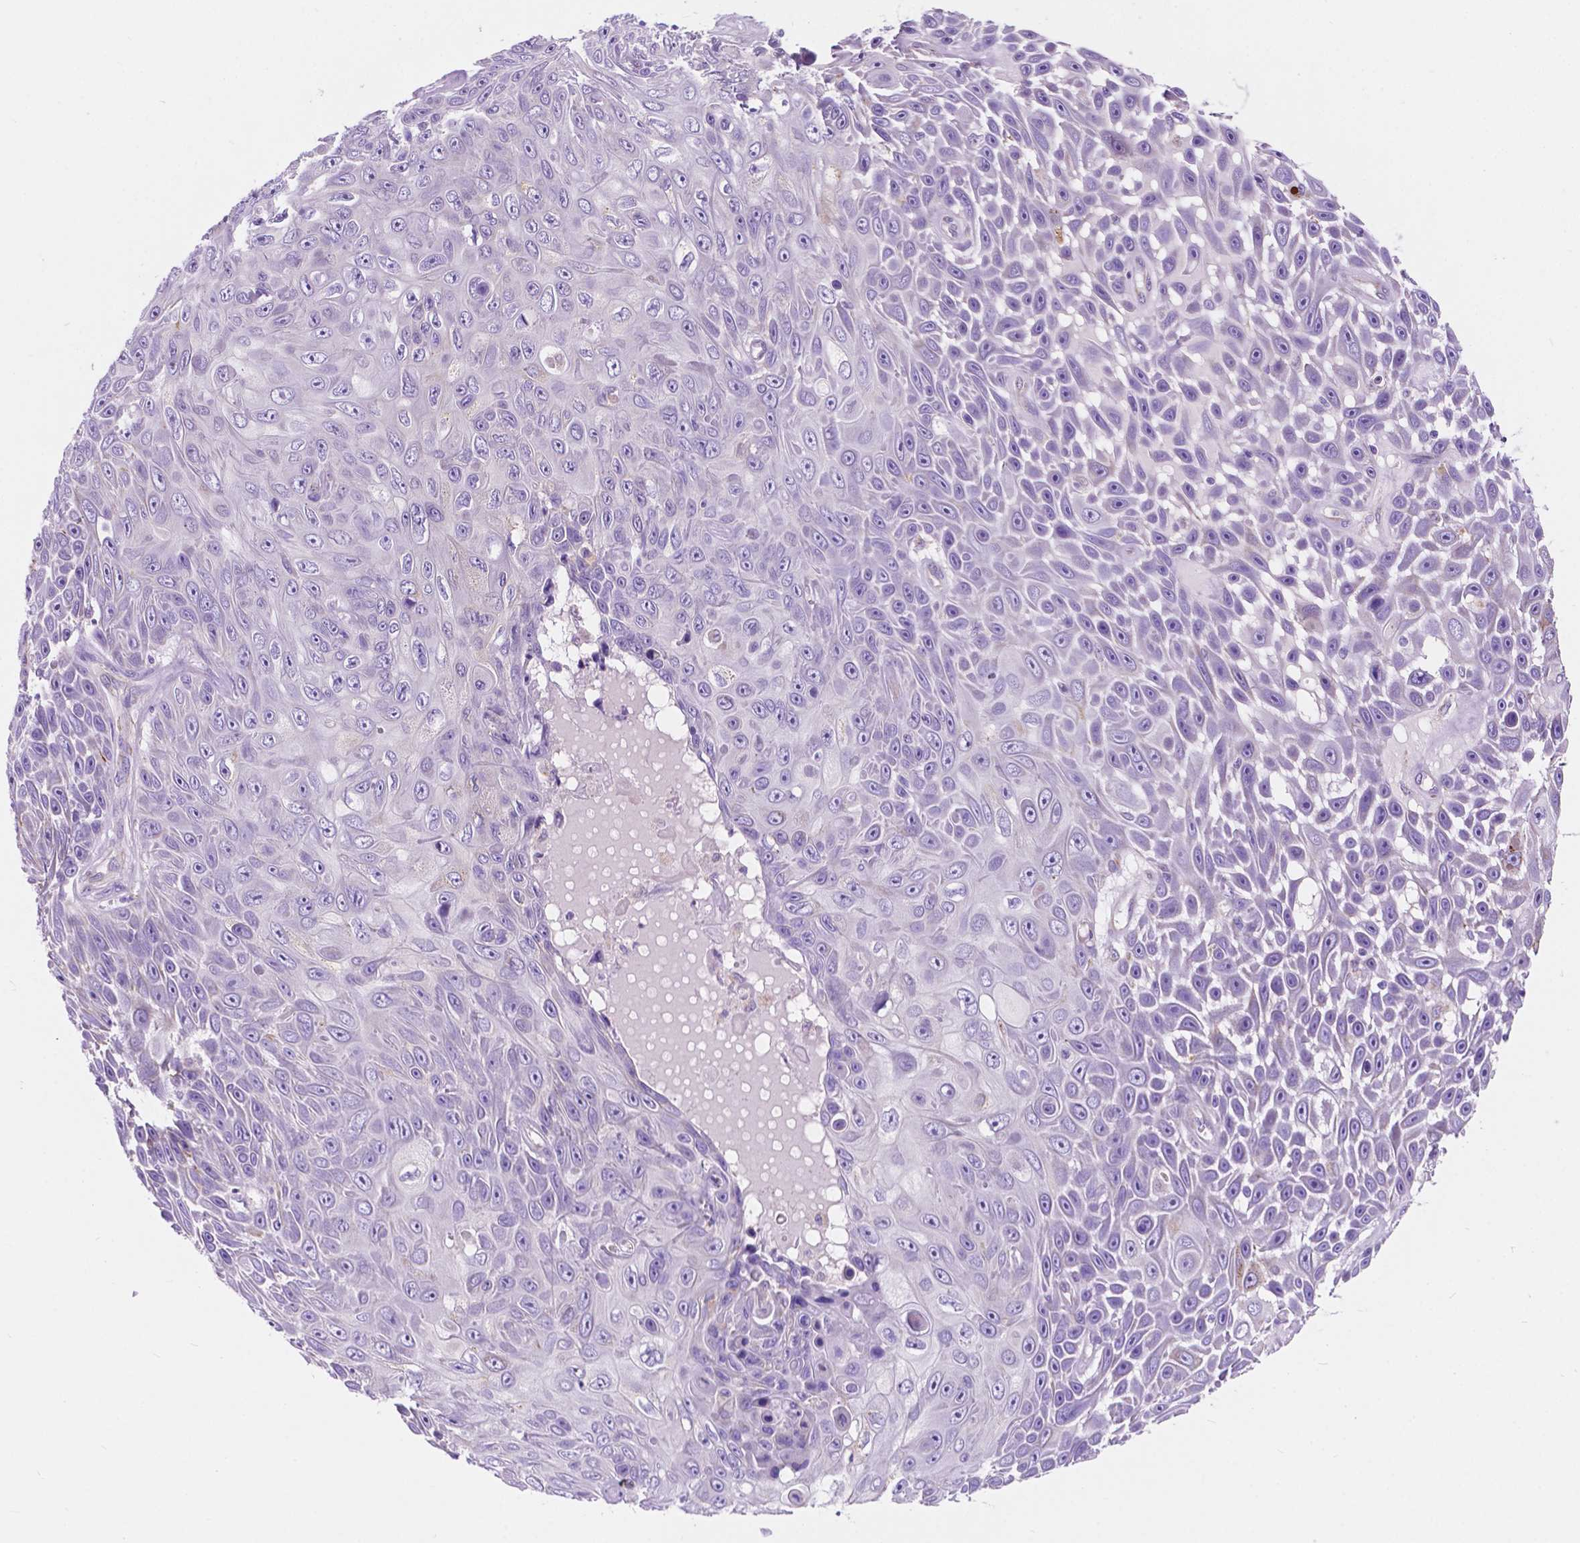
{"staining": {"intensity": "negative", "quantity": "none", "location": "none"}, "tissue": "skin cancer", "cell_type": "Tumor cells", "image_type": "cancer", "snomed": [{"axis": "morphology", "description": "Squamous cell carcinoma, NOS"}, {"axis": "topography", "description": "Skin"}], "caption": "High power microscopy histopathology image of an immunohistochemistry image of squamous cell carcinoma (skin), revealing no significant staining in tumor cells.", "gene": "TRPV5", "patient": {"sex": "male", "age": 82}}